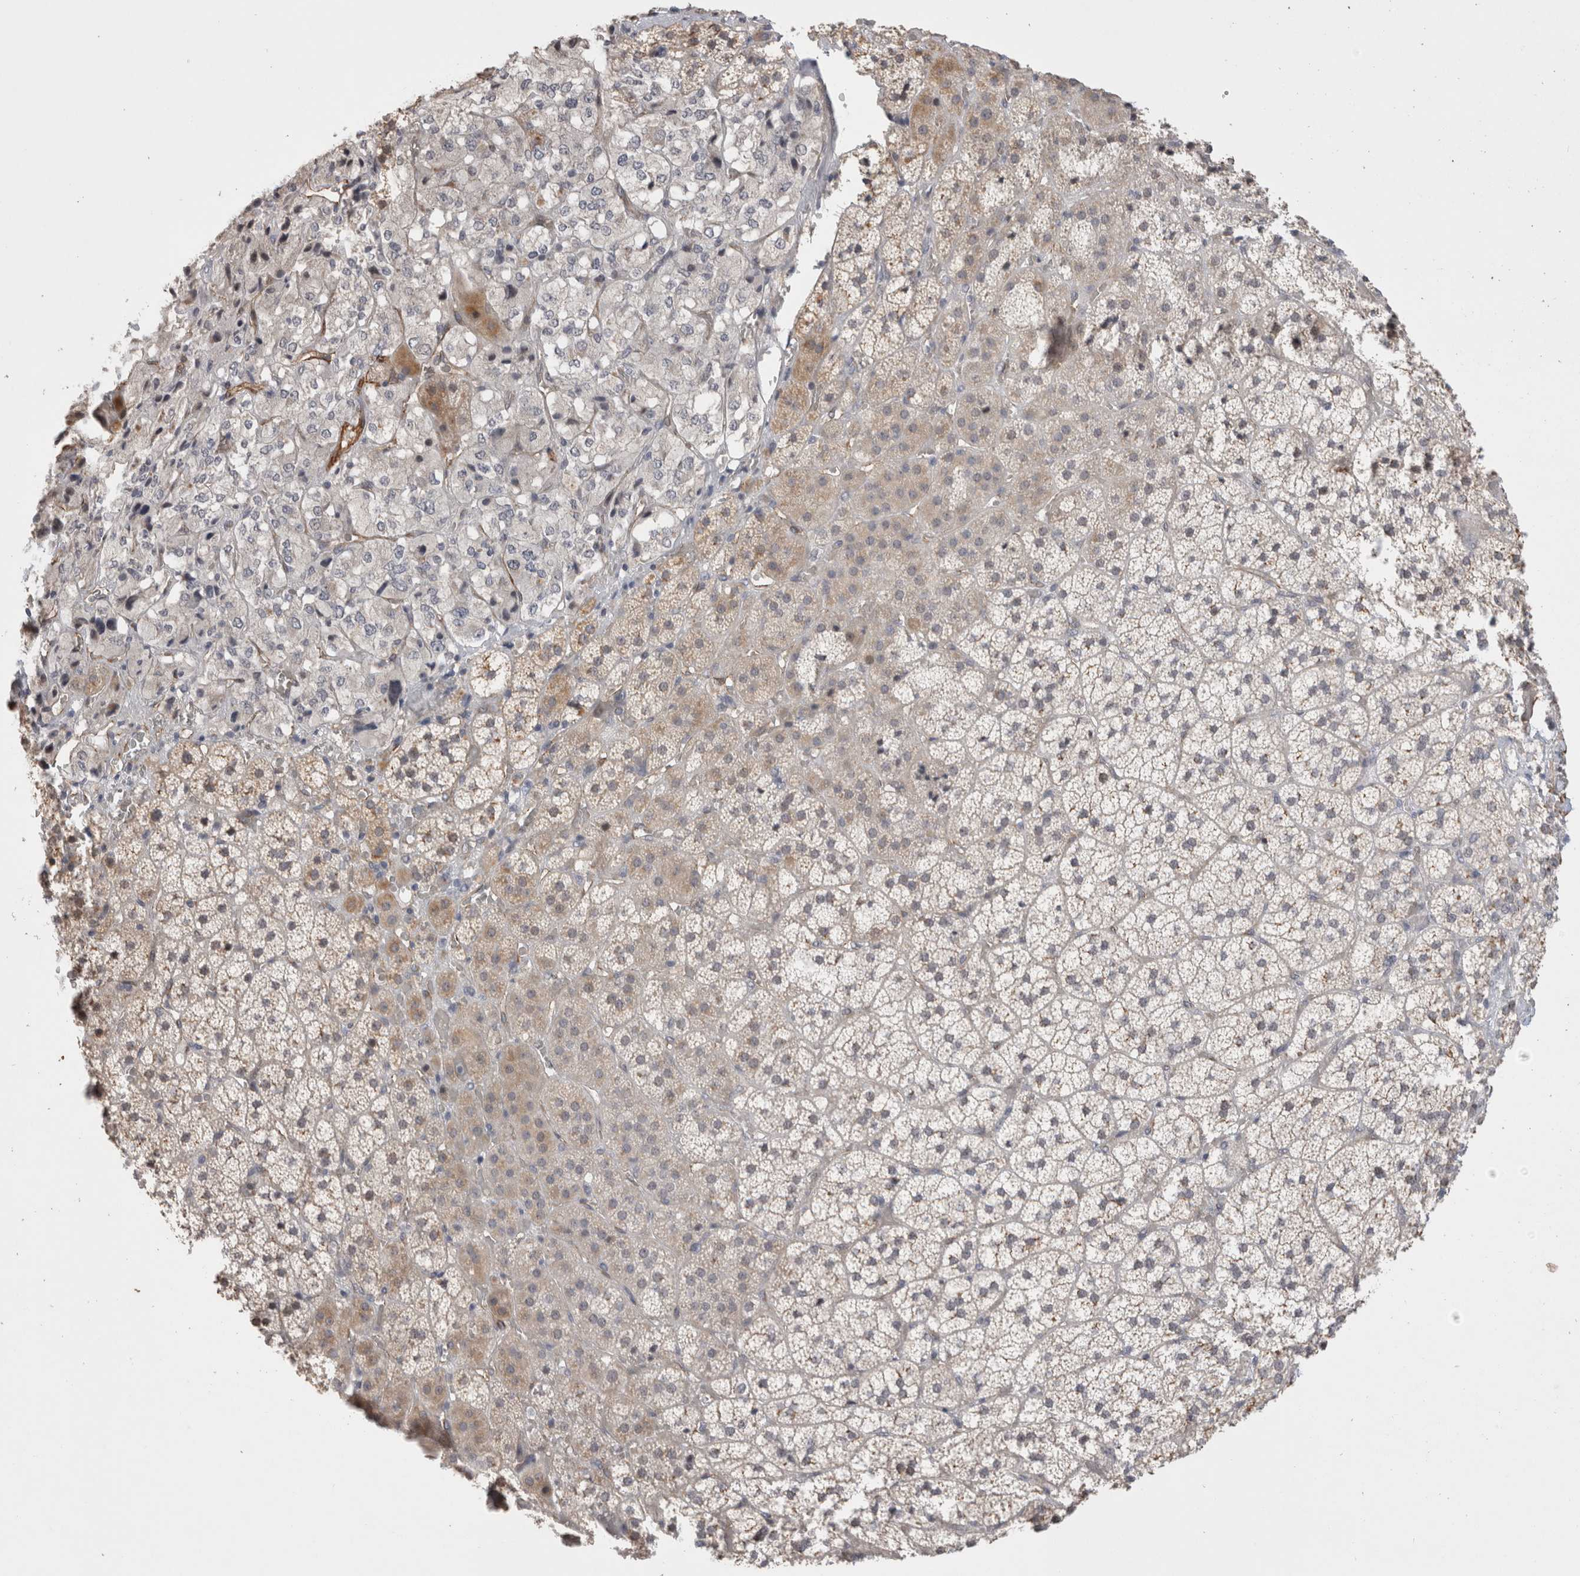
{"staining": {"intensity": "moderate", "quantity": "25%-75%", "location": "cytoplasmic/membranous,nuclear"}, "tissue": "adrenal gland", "cell_type": "Glandular cells", "image_type": "normal", "snomed": [{"axis": "morphology", "description": "Normal tissue, NOS"}, {"axis": "topography", "description": "Adrenal gland"}], "caption": "Adrenal gland stained with IHC reveals moderate cytoplasmic/membranous,nuclear positivity in approximately 25%-75% of glandular cells. Using DAB (3,3'-diaminobenzidine) (brown) and hematoxylin (blue) stains, captured at high magnification using brightfield microscopy.", "gene": "CAAP1", "patient": {"sex": "female", "age": 44}}